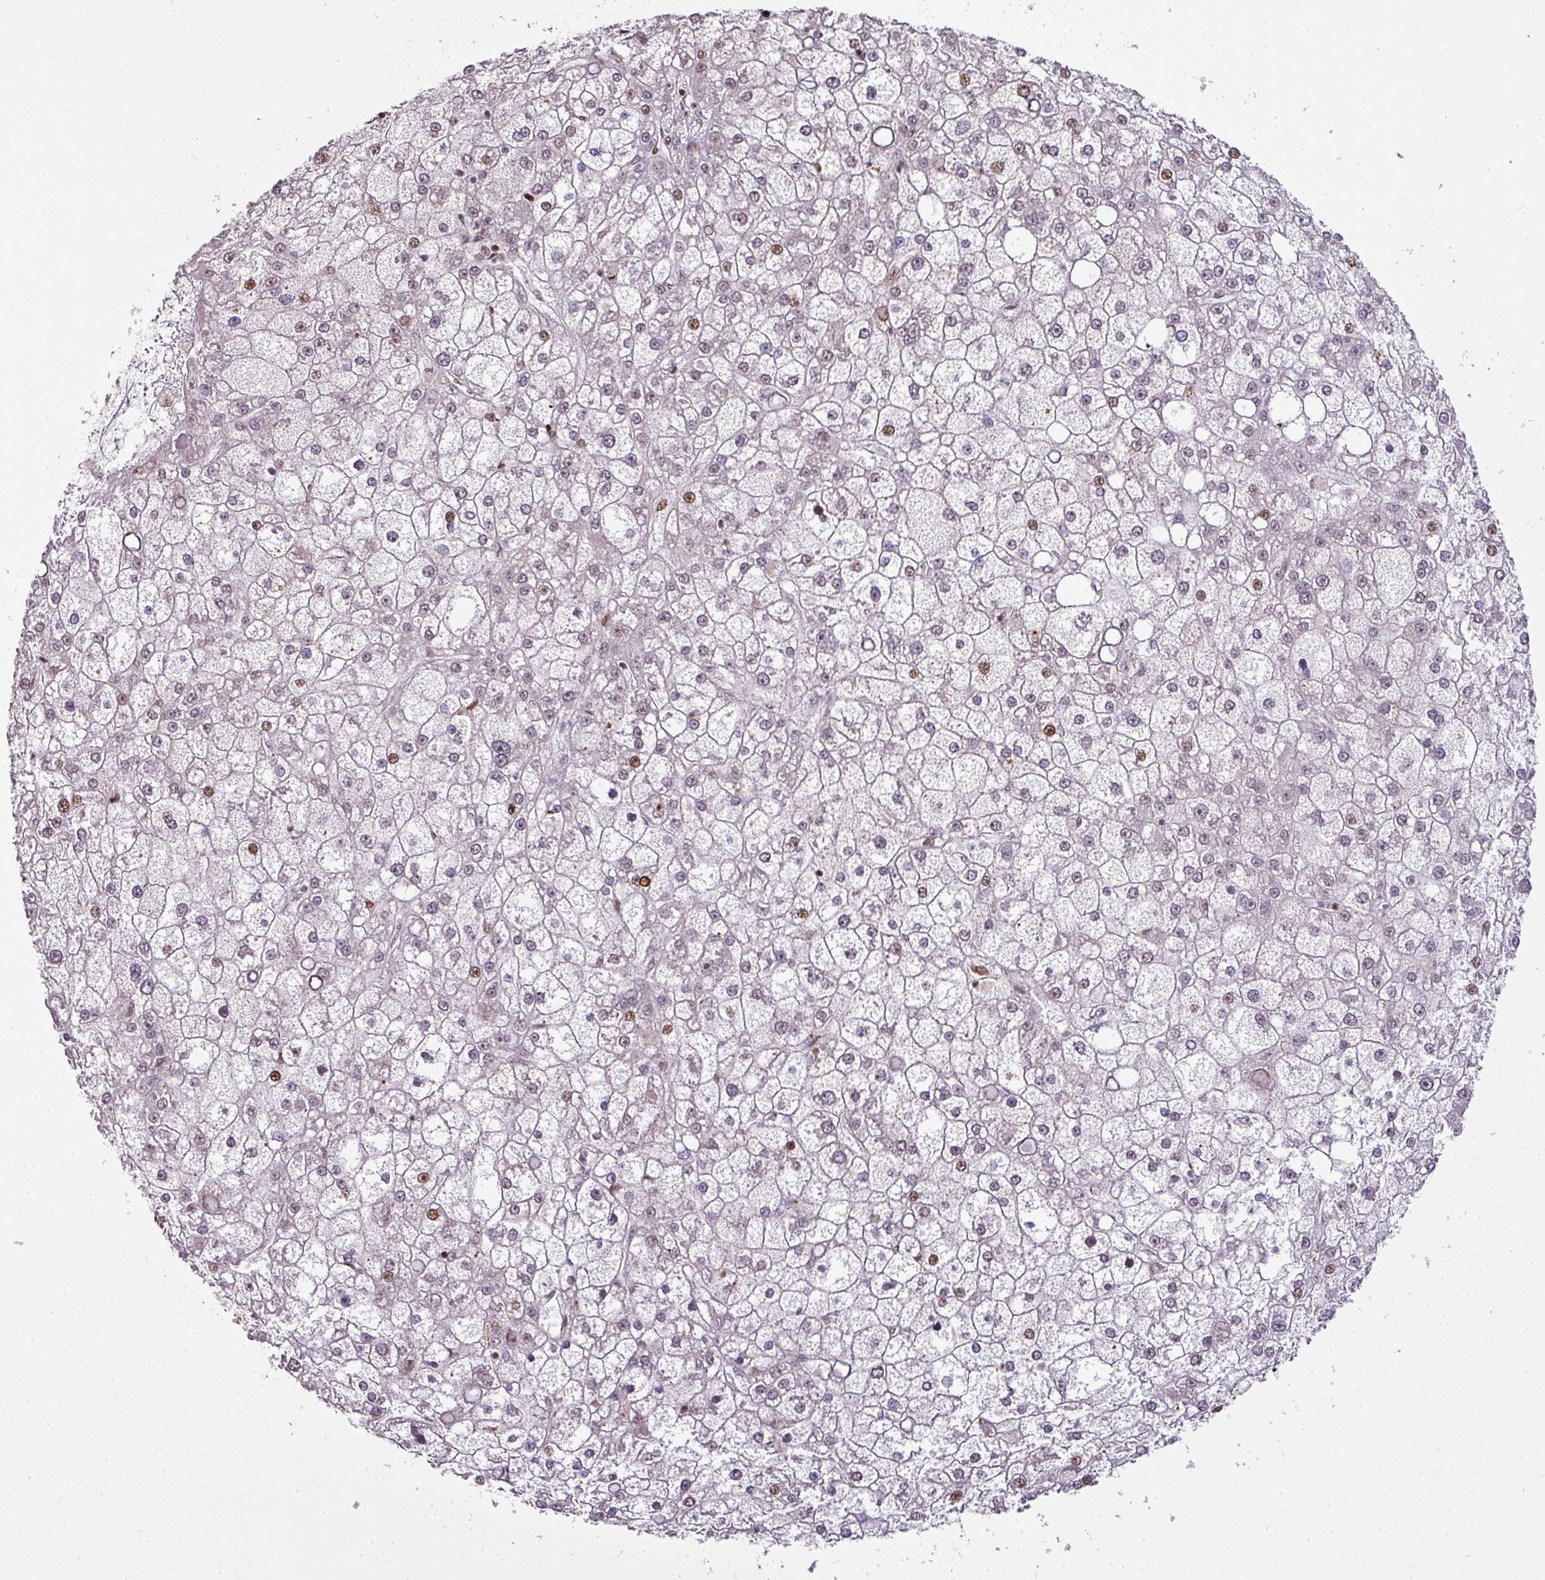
{"staining": {"intensity": "moderate", "quantity": "<25%", "location": "nuclear"}, "tissue": "liver cancer", "cell_type": "Tumor cells", "image_type": "cancer", "snomed": [{"axis": "morphology", "description": "Carcinoma, Hepatocellular, NOS"}, {"axis": "topography", "description": "Liver"}], "caption": "High-power microscopy captured an immunohistochemistry image of liver hepatocellular carcinoma, revealing moderate nuclear staining in about <25% of tumor cells.", "gene": "MYSM1", "patient": {"sex": "male", "age": 67}}